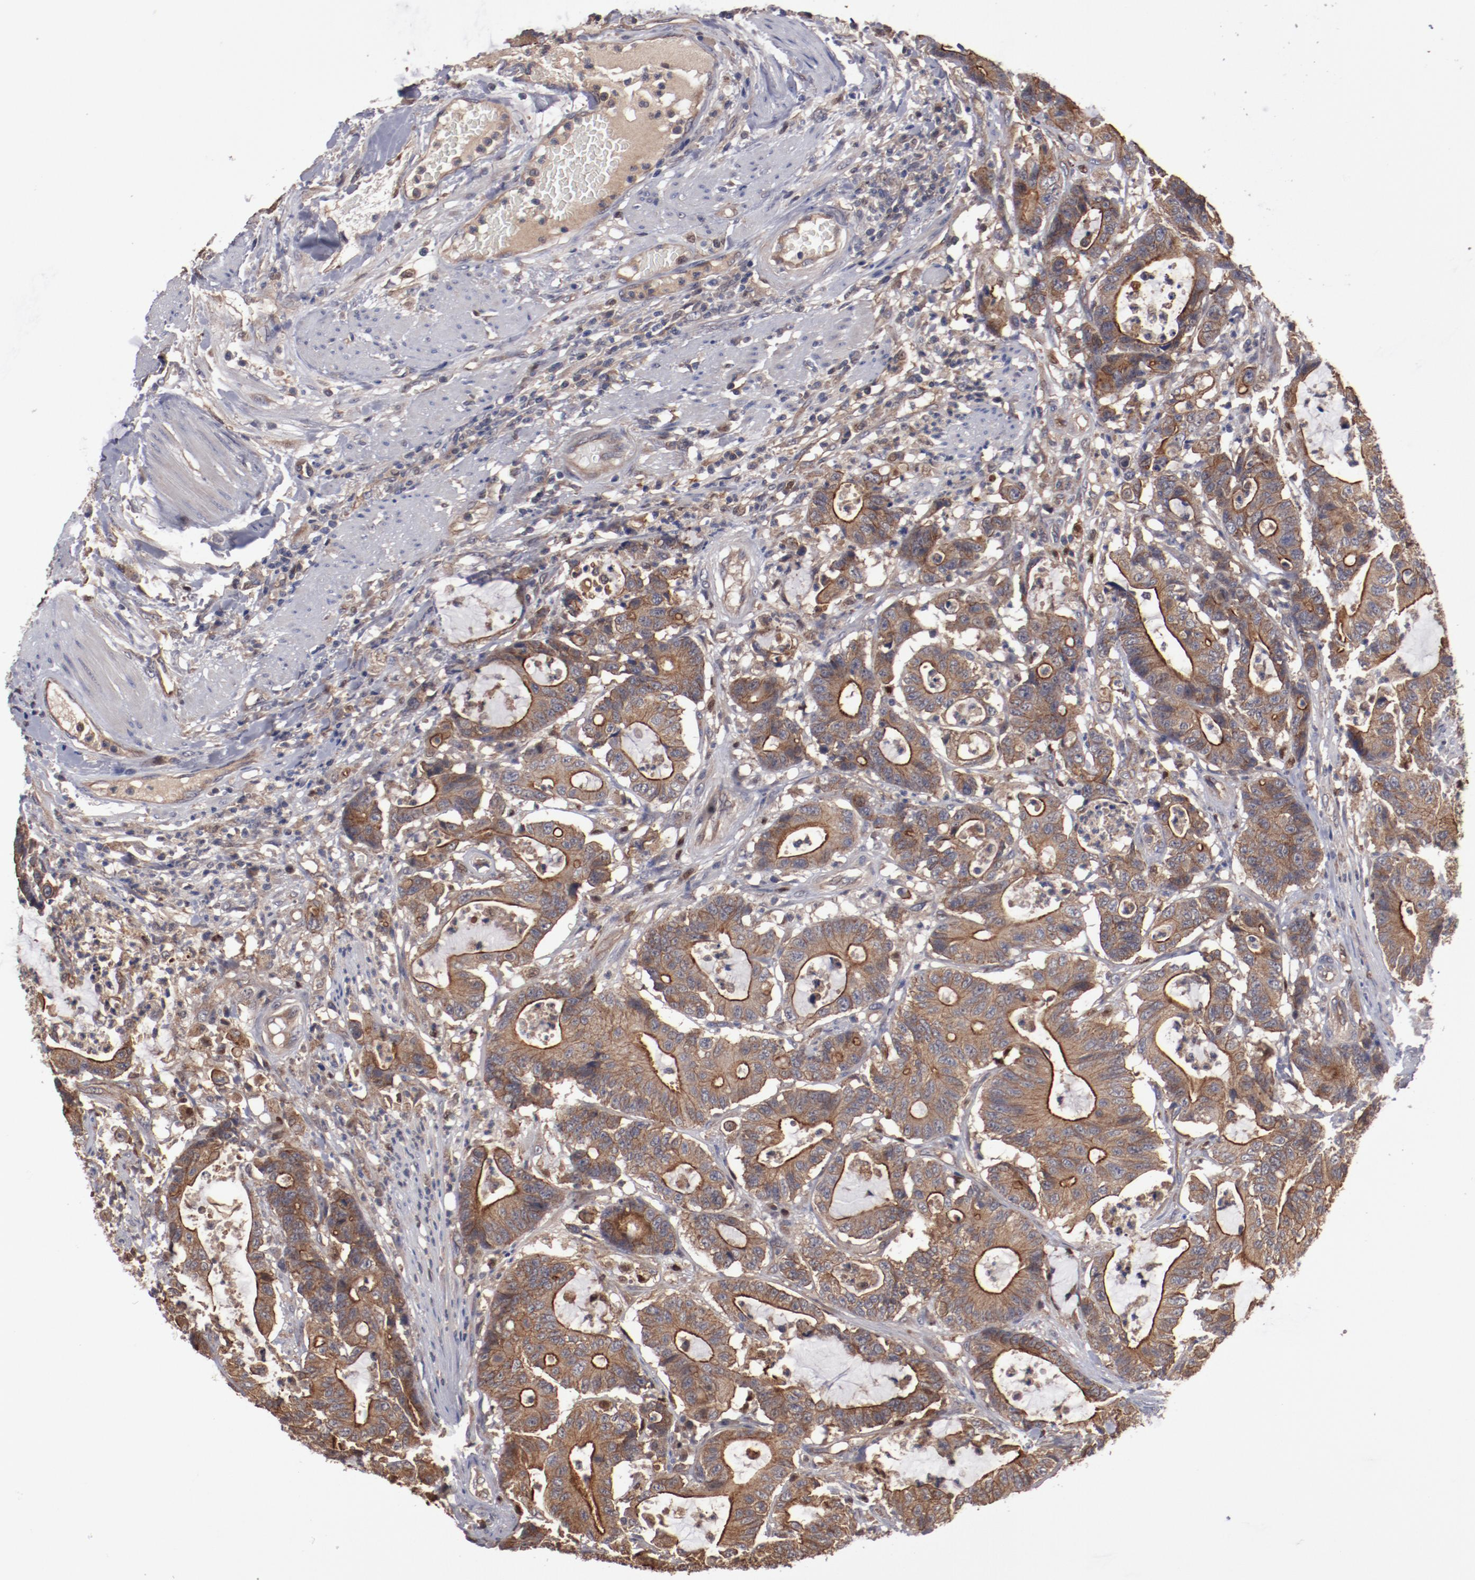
{"staining": {"intensity": "strong", "quantity": ">75%", "location": "cytoplasmic/membranous"}, "tissue": "colorectal cancer", "cell_type": "Tumor cells", "image_type": "cancer", "snomed": [{"axis": "morphology", "description": "Adenocarcinoma, NOS"}, {"axis": "topography", "description": "Colon"}], "caption": "This is a histology image of immunohistochemistry (IHC) staining of colorectal cancer, which shows strong expression in the cytoplasmic/membranous of tumor cells.", "gene": "DNAAF2", "patient": {"sex": "female", "age": 84}}